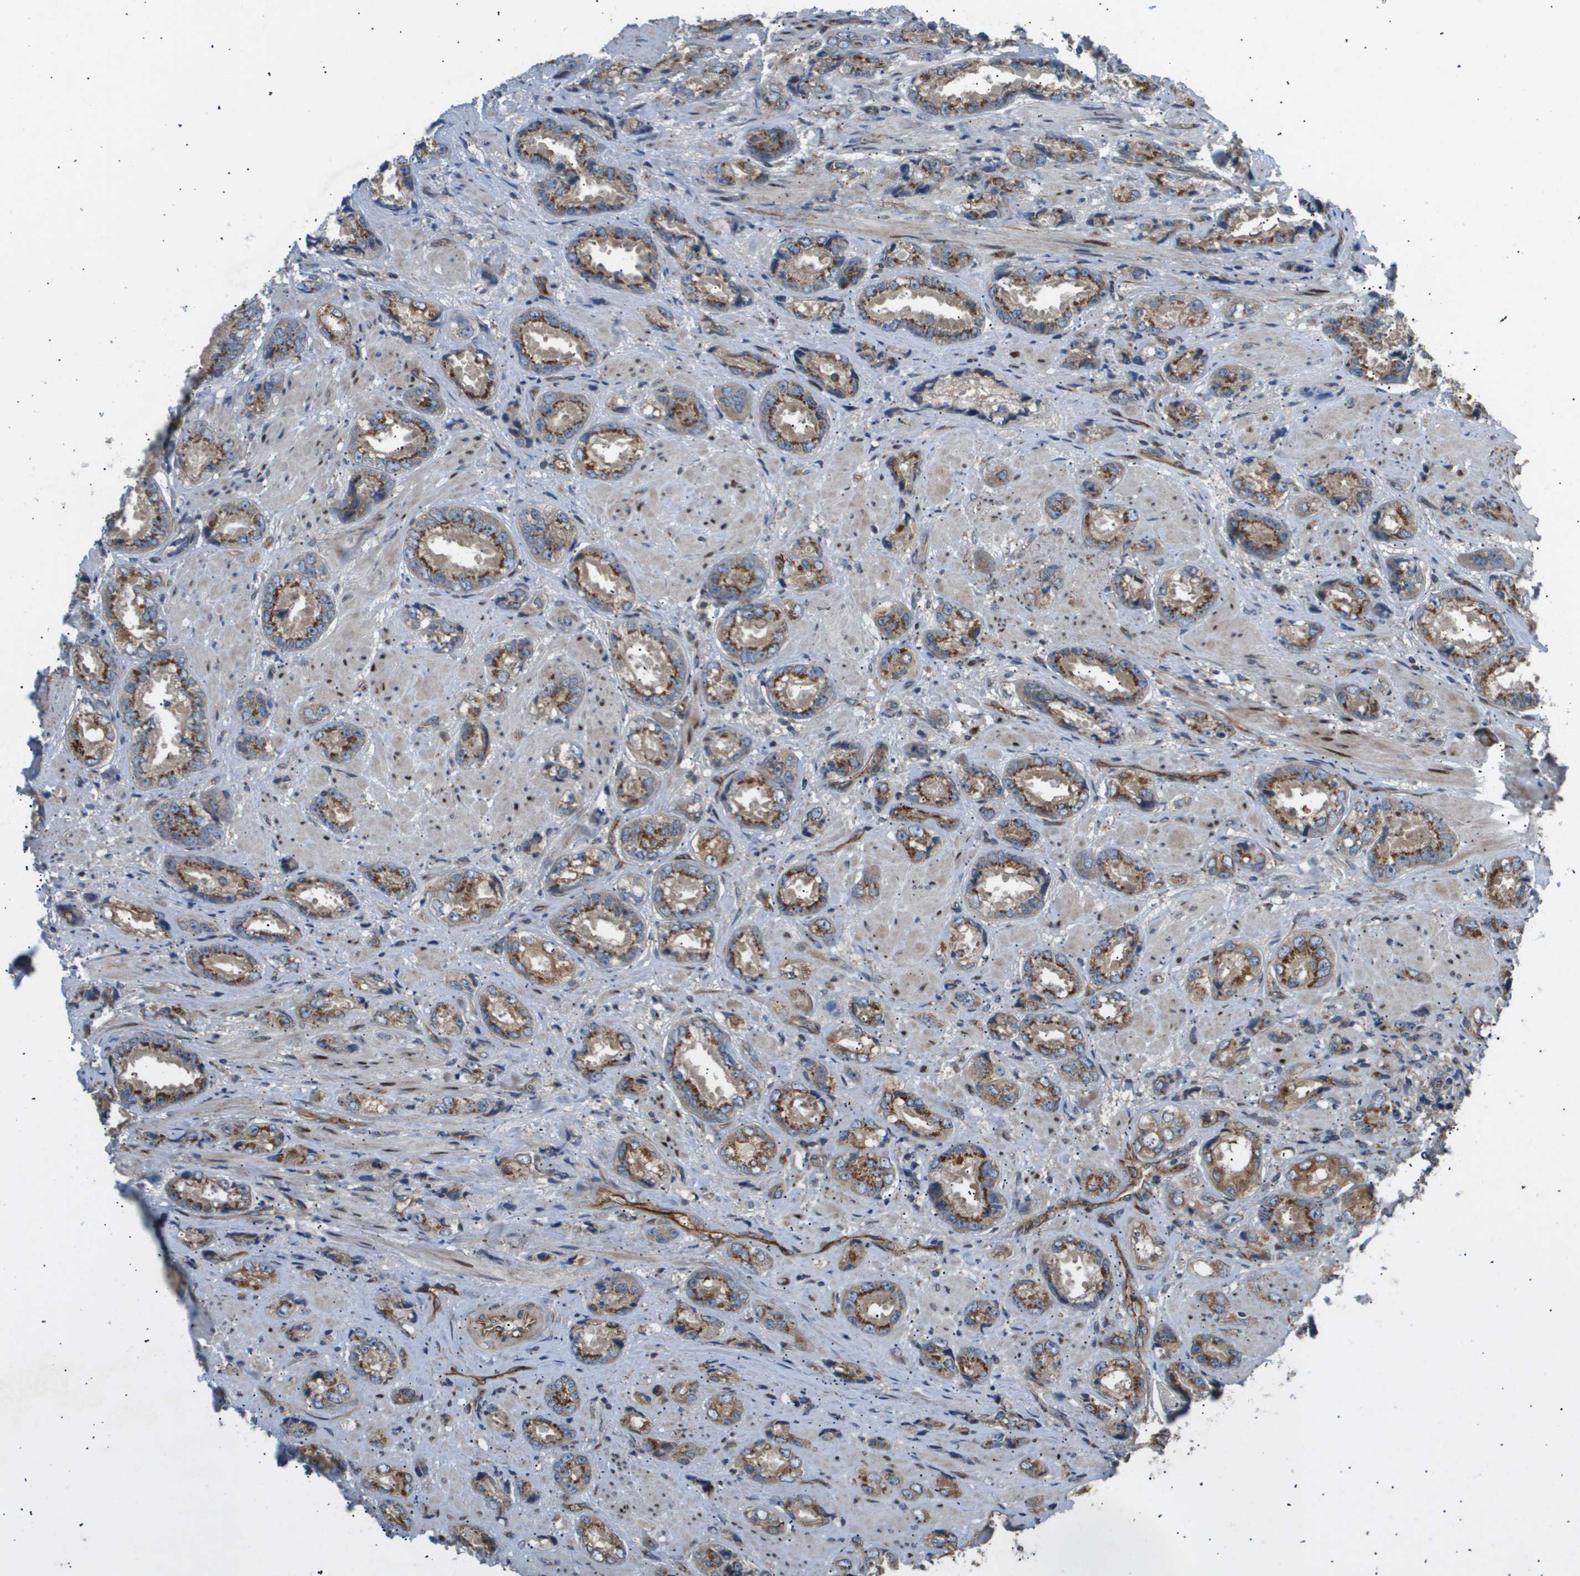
{"staining": {"intensity": "moderate", "quantity": ">75%", "location": "cytoplasmic/membranous"}, "tissue": "prostate cancer", "cell_type": "Tumor cells", "image_type": "cancer", "snomed": [{"axis": "morphology", "description": "Adenocarcinoma, High grade"}, {"axis": "topography", "description": "Prostate"}], "caption": "Protein expression analysis of human prostate cancer (high-grade adenocarcinoma) reveals moderate cytoplasmic/membranous positivity in about >75% of tumor cells.", "gene": "LYSMD3", "patient": {"sex": "male", "age": 61}}